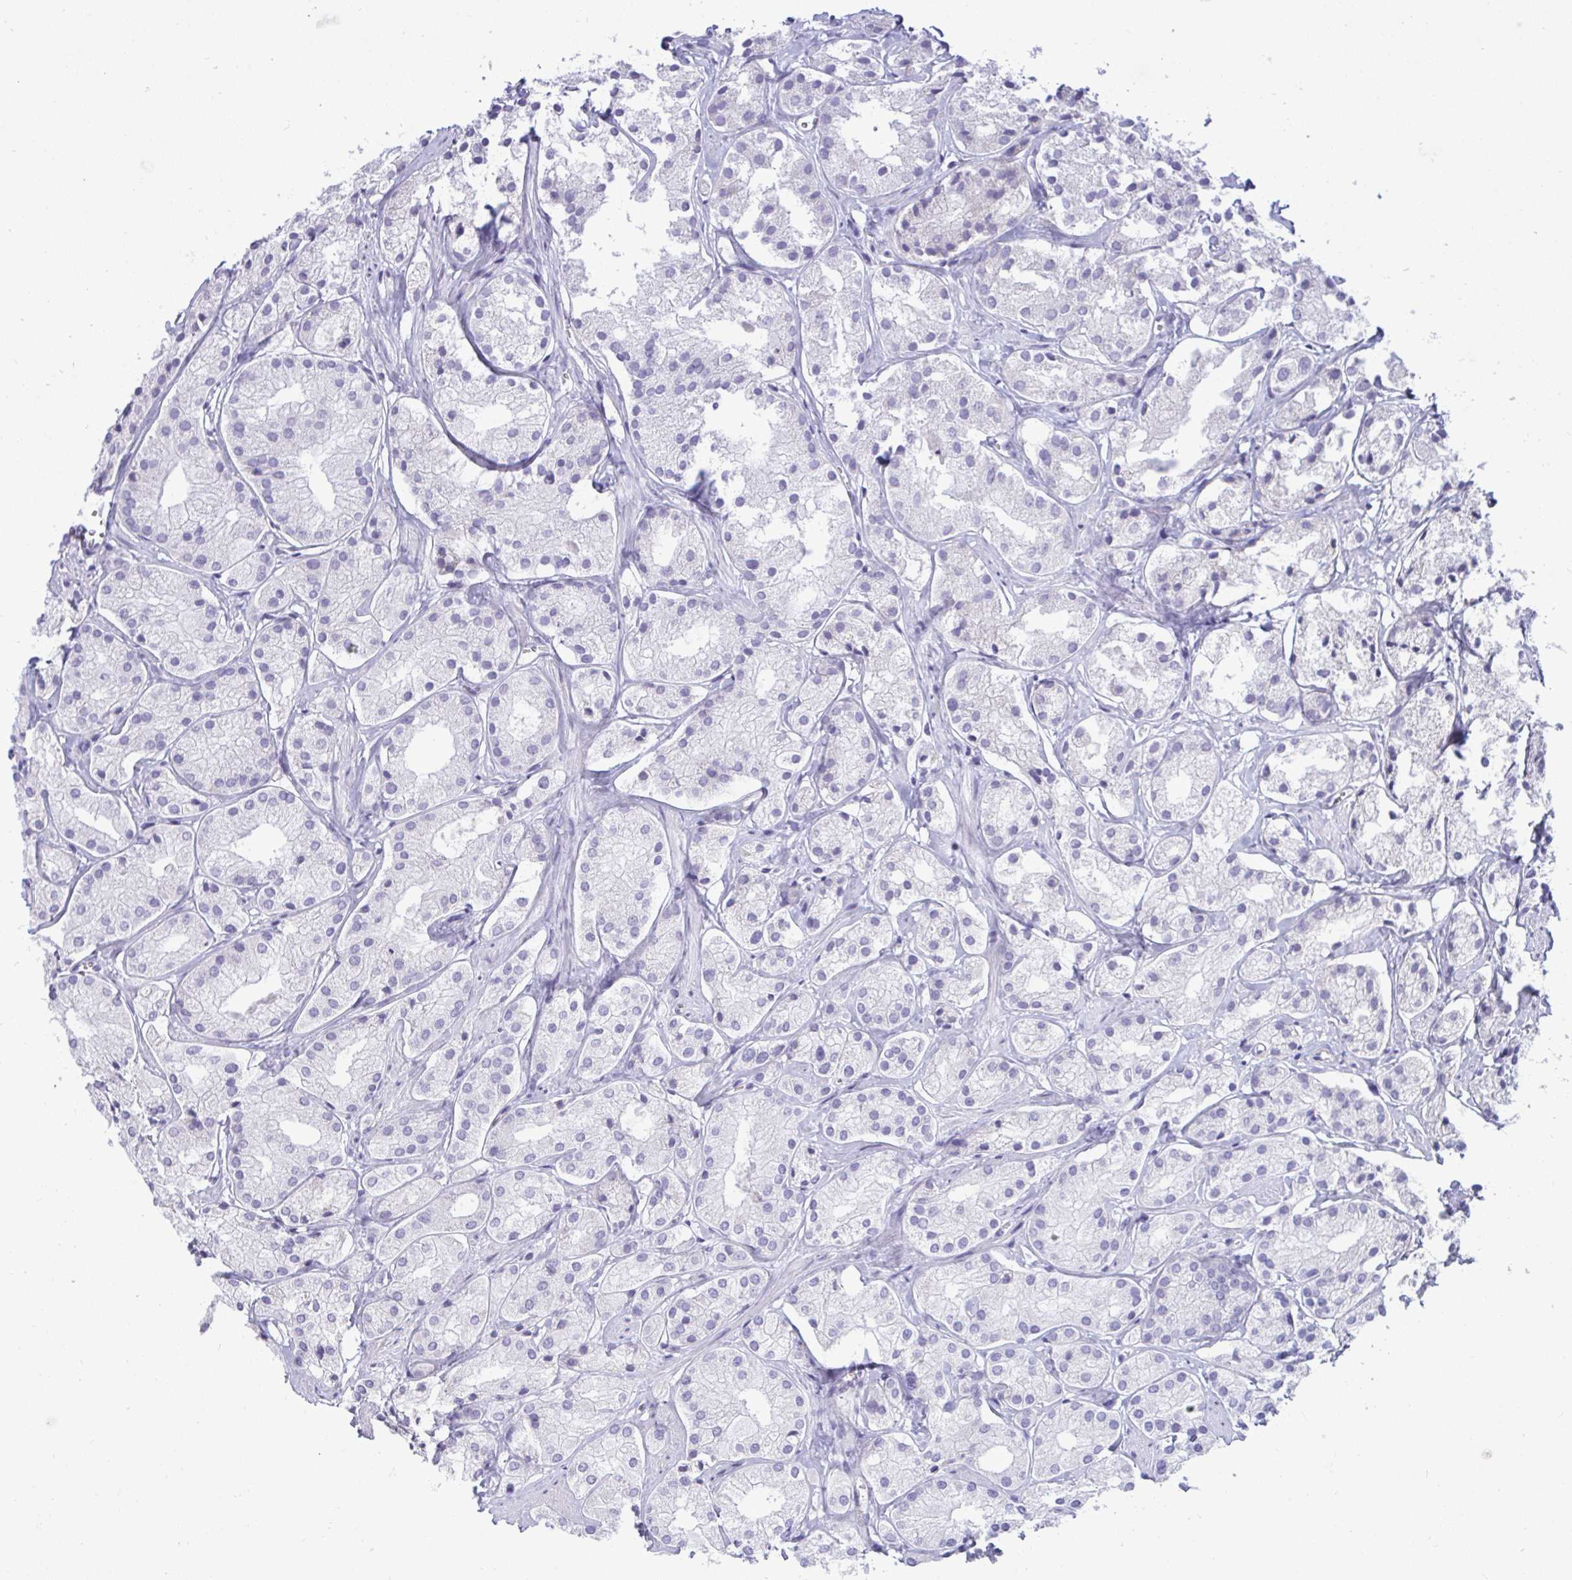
{"staining": {"intensity": "negative", "quantity": "none", "location": "none"}, "tissue": "prostate cancer", "cell_type": "Tumor cells", "image_type": "cancer", "snomed": [{"axis": "morphology", "description": "Adenocarcinoma, Low grade"}, {"axis": "topography", "description": "Prostate"}], "caption": "Photomicrograph shows no significant protein staining in tumor cells of prostate cancer. The staining is performed using DAB brown chromogen with nuclei counter-stained in using hematoxylin.", "gene": "EPOP", "patient": {"sex": "male", "age": 69}}